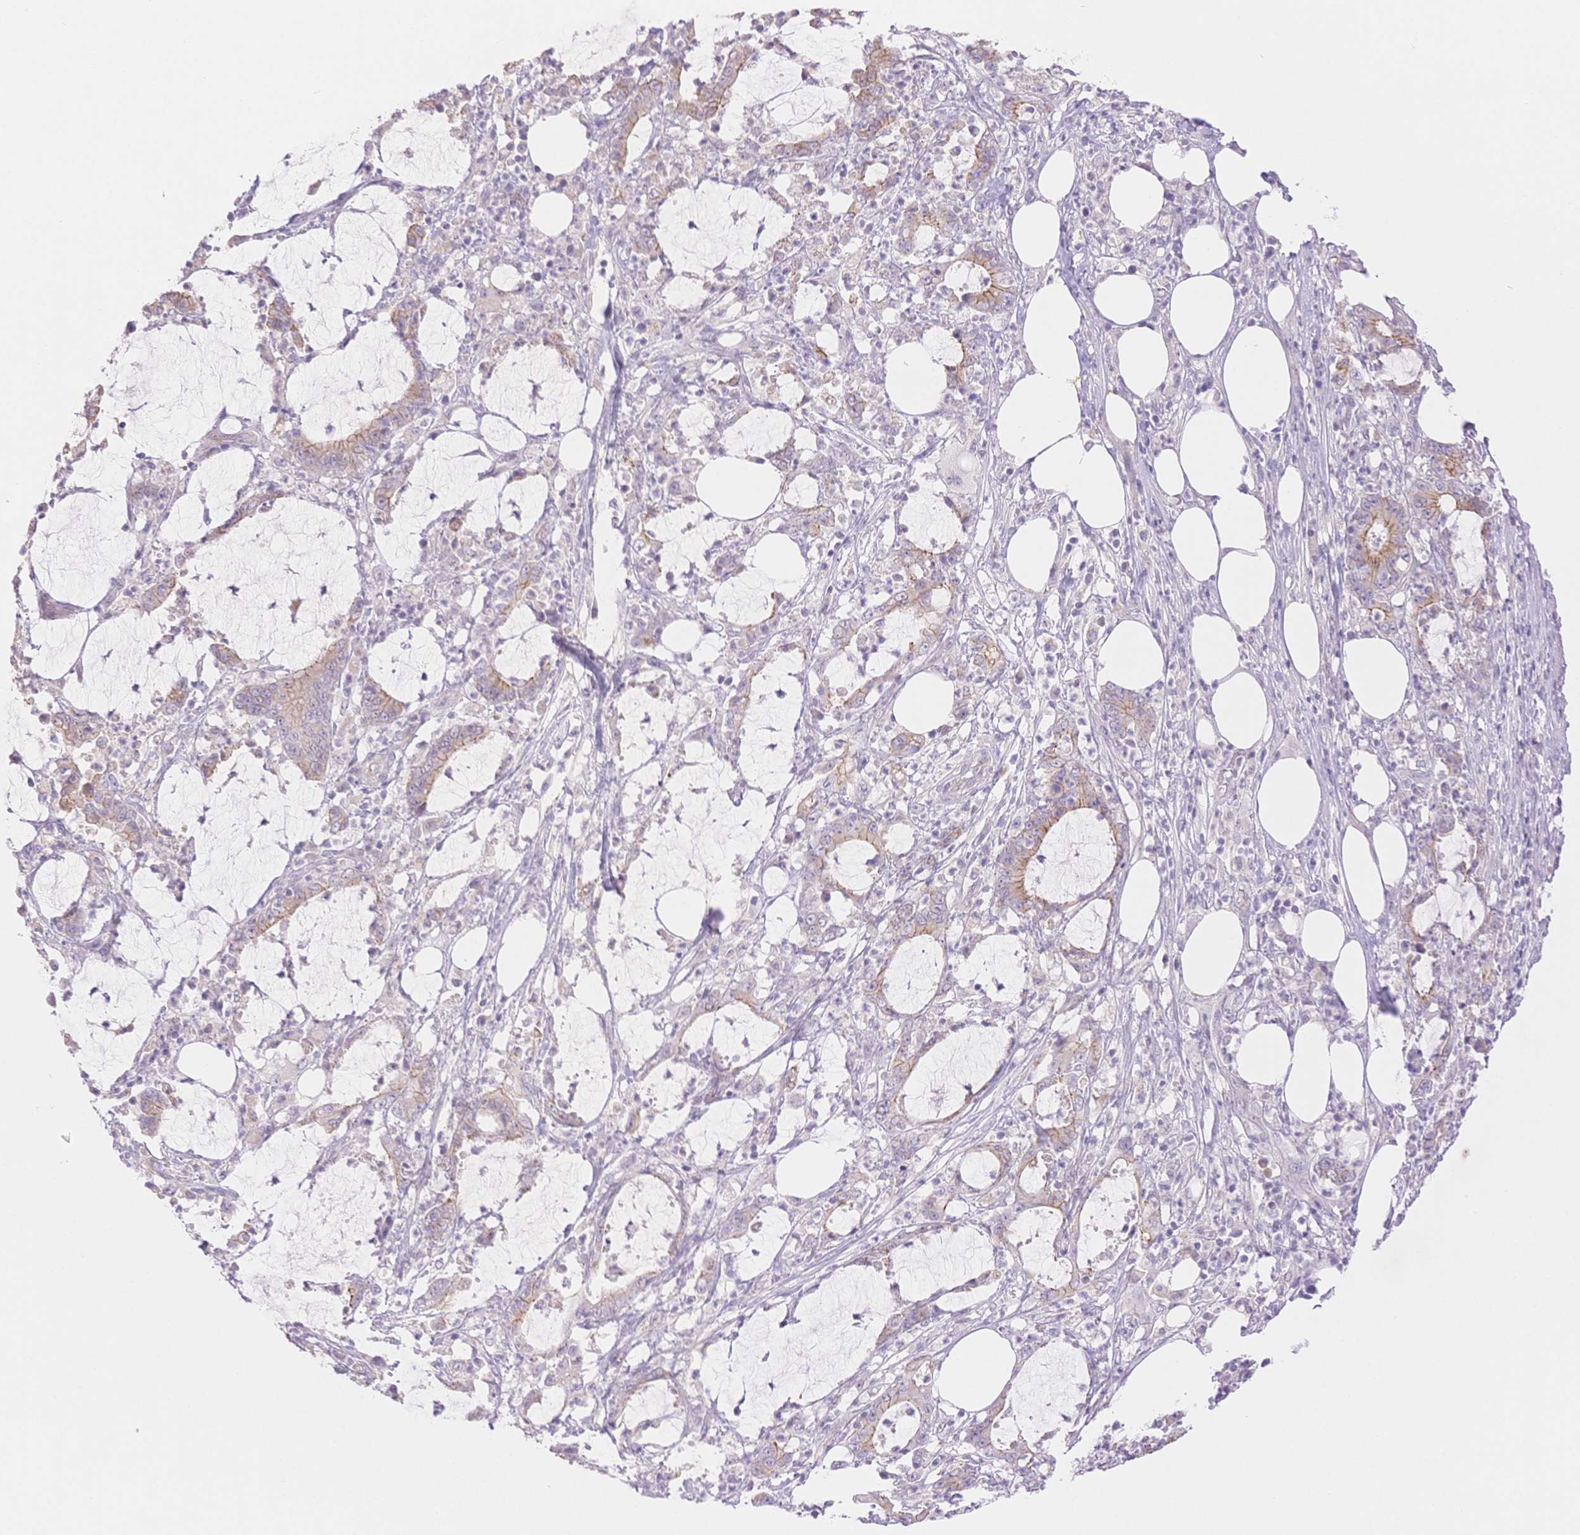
{"staining": {"intensity": "moderate", "quantity": "<25%", "location": "cytoplasmic/membranous"}, "tissue": "stomach cancer", "cell_type": "Tumor cells", "image_type": "cancer", "snomed": [{"axis": "morphology", "description": "Adenocarcinoma, NOS"}, {"axis": "topography", "description": "Stomach, upper"}], "caption": "The image demonstrates staining of stomach cancer, revealing moderate cytoplasmic/membranous protein expression (brown color) within tumor cells.", "gene": "WDR54", "patient": {"sex": "male", "age": 68}}